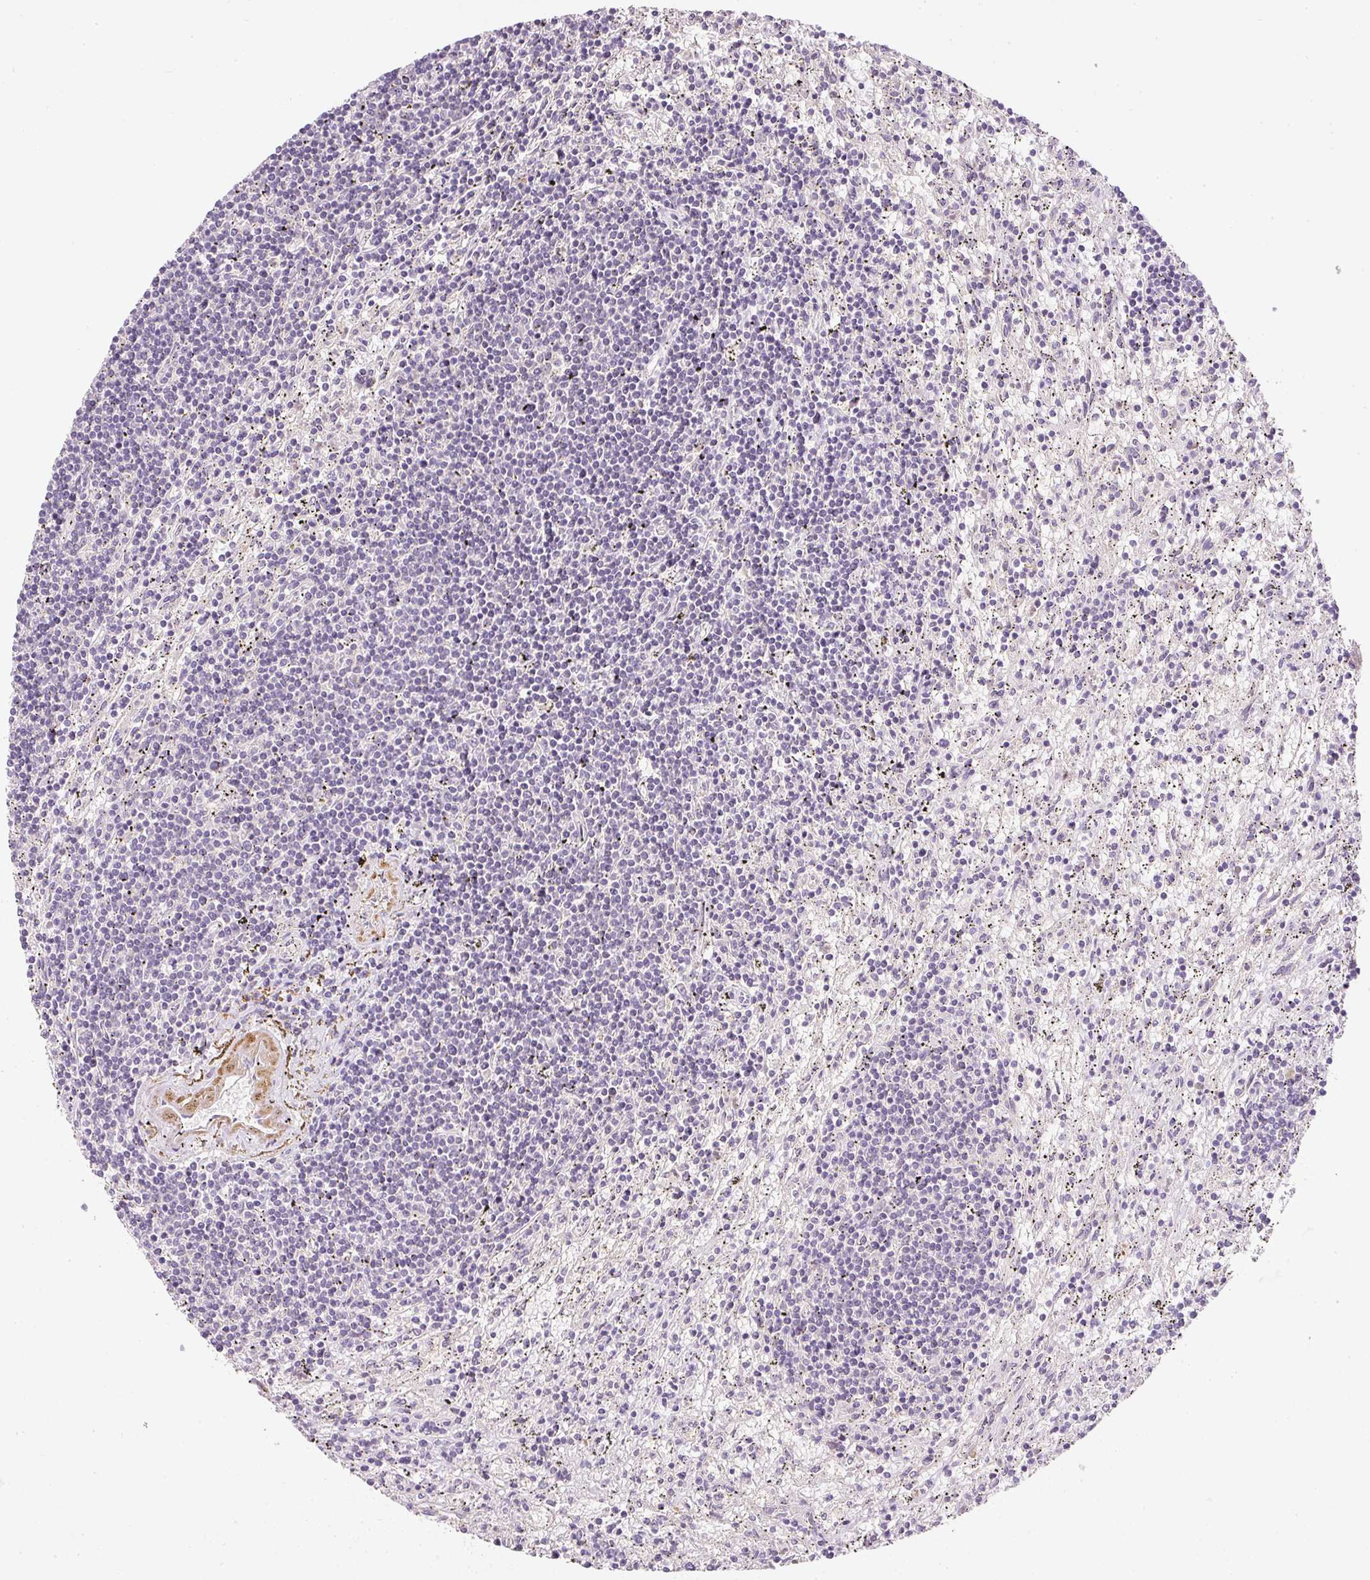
{"staining": {"intensity": "negative", "quantity": "none", "location": "none"}, "tissue": "lymphoma", "cell_type": "Tumor cells", "image_type": "cancer", "snomed": [{"axis": "morphology", "description": "Malignant lymphoma, non-Hodgkin's type, Low grade"}, {"axis": "topography", "description": "Spleen"}], "caption": "This micrograph is of lymphoma stained with immunohistochemistry (IHC) to label a protein in brown with the nuclei are counter-stained blue. There is no staining in tumor cells. (Immunohistochemistry, brightfield microscopy, high magnification).", "gene": "RNF167", "patient": {"sex": "male", "age": 76}}